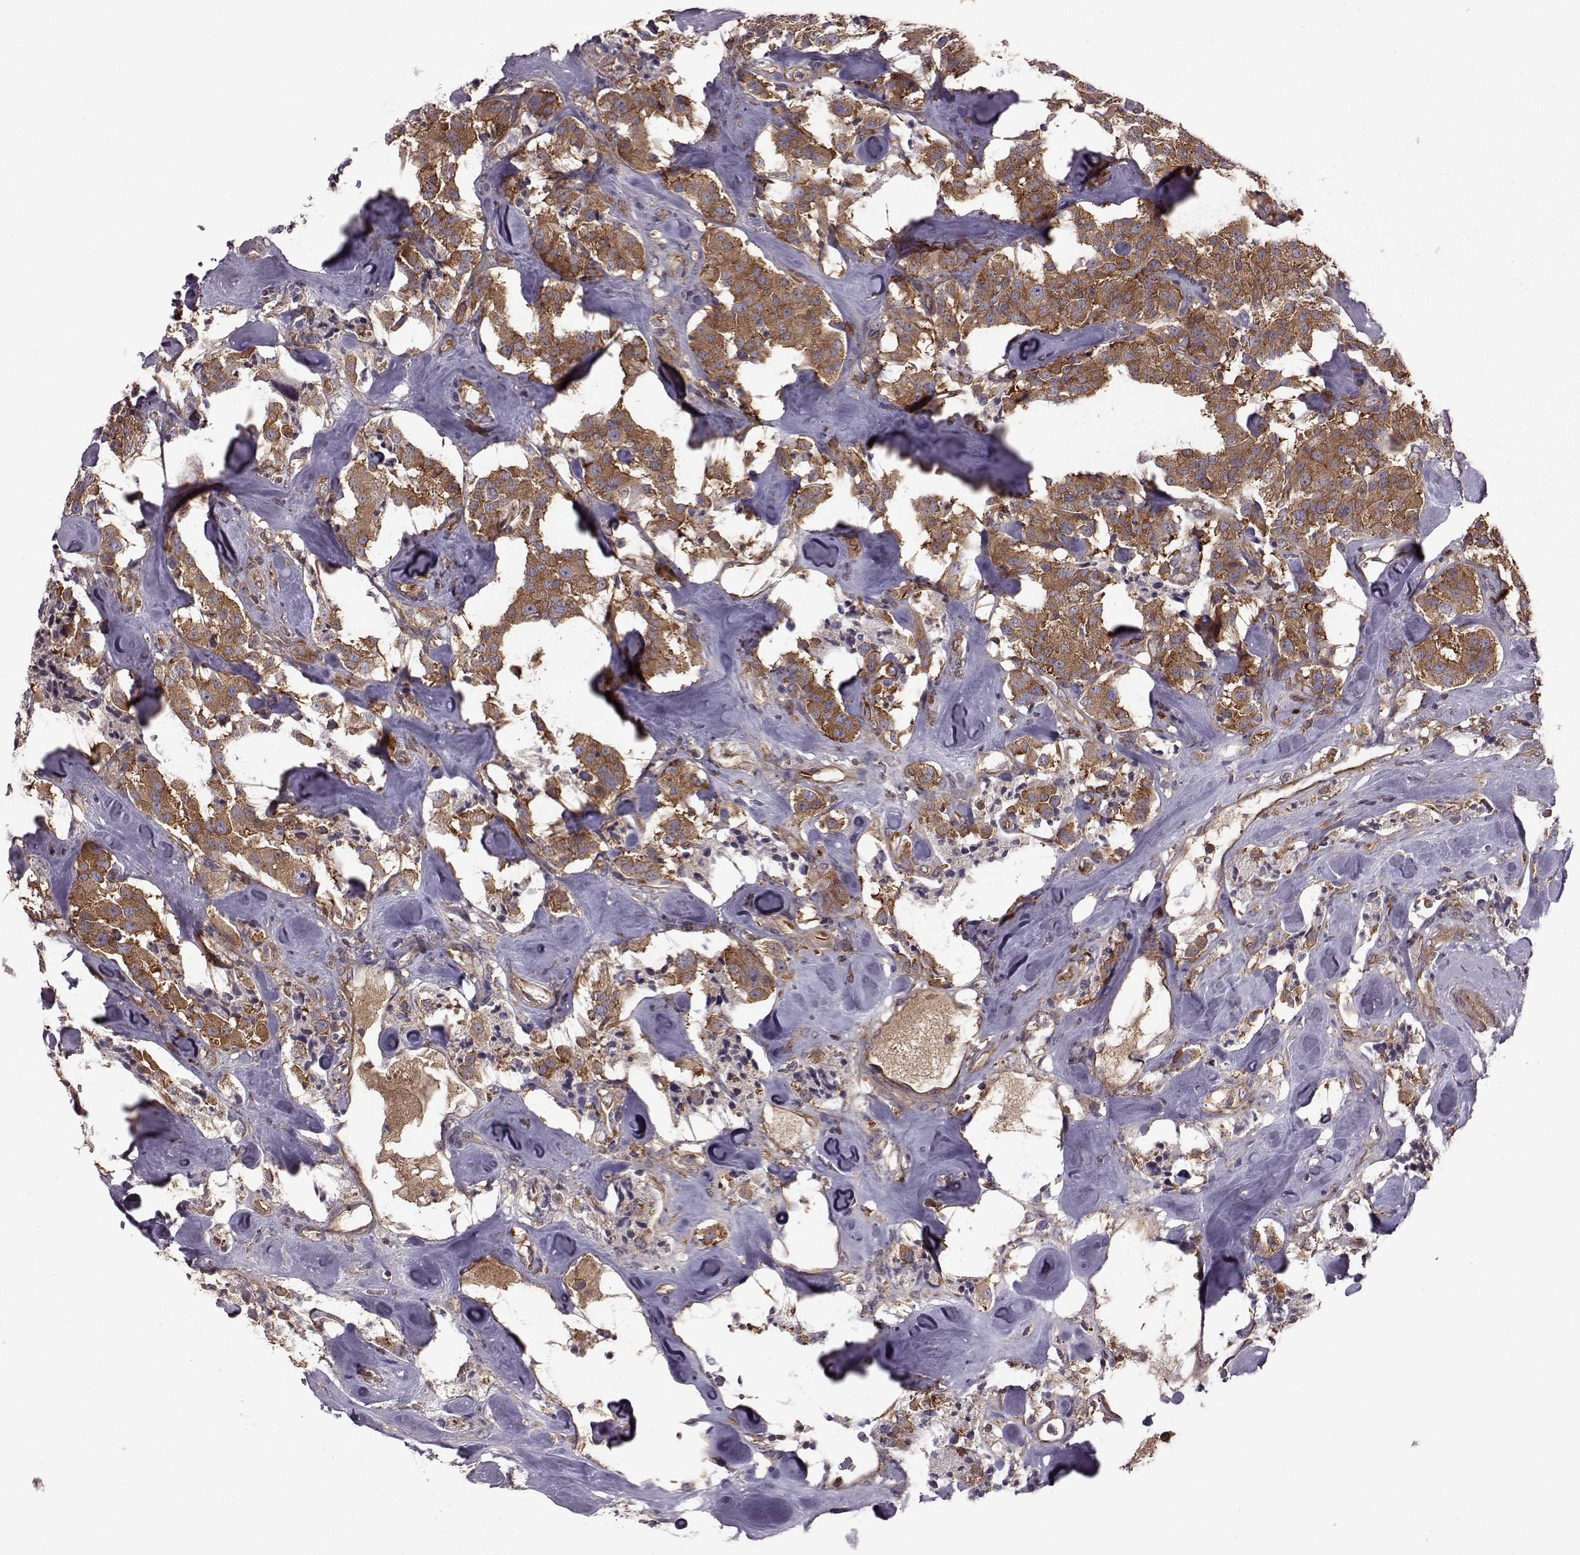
{"staining": {"intensity": "moderate", "quantity": ">75%", "location": "cytoplasmic/membranous"}, "tissue": "carcinoid", "cell_type": "Tumor cells", "image_type": "cancer", "snomed": [{"axis": "morphology", "description": "Carcinoid, malignant, NOS"}, {"axis": "topography", "description": "Pancreas"}], "caption": "Moderate cytoplasmic/membranous positivity is identified in approximately >75% of tumor cells in carcinoid.", "gene": "RABGAP1", "patient": {"sex": "male", "age": 41}}